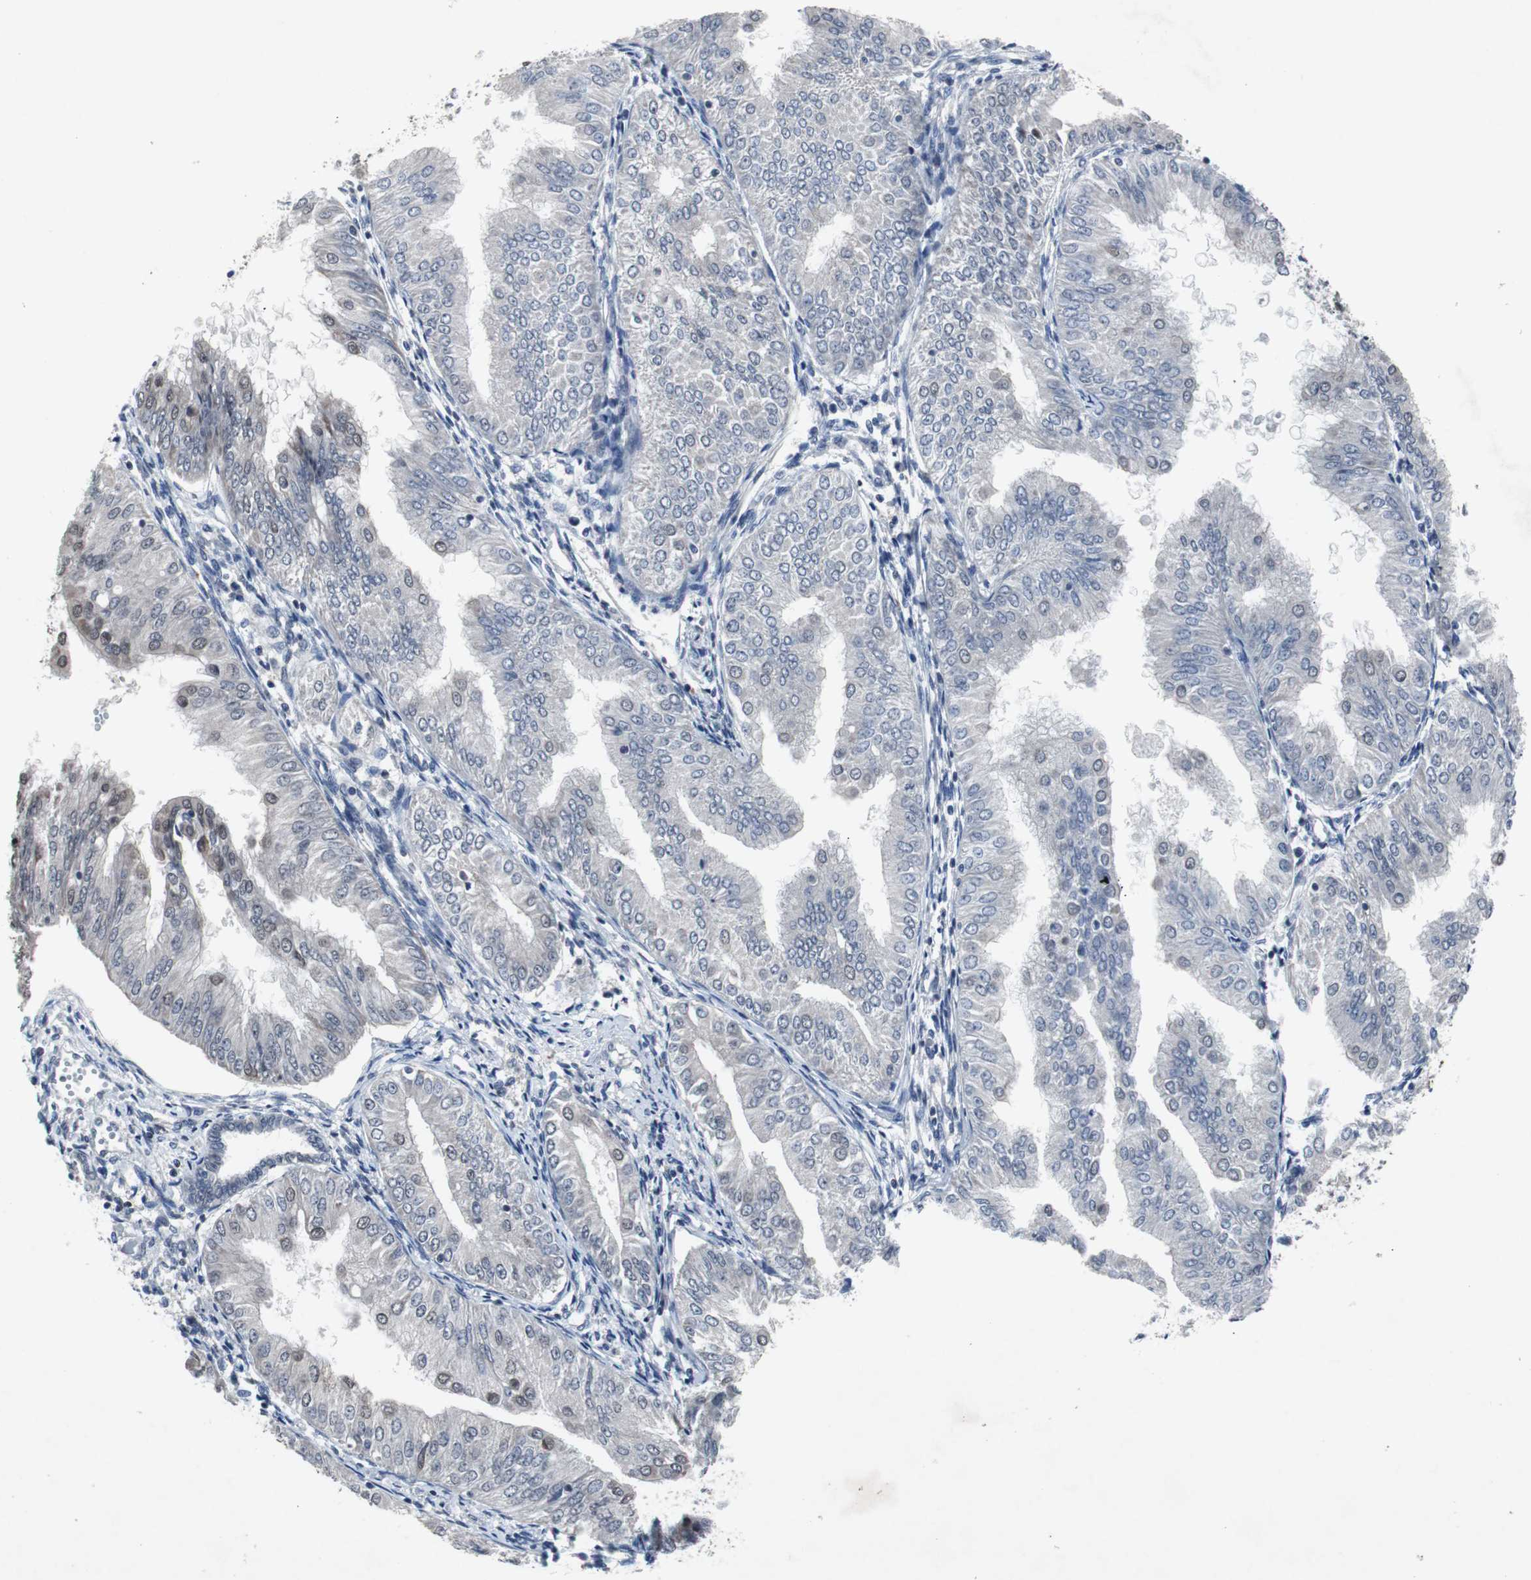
{"staining": {"intensity": "moderate", "quantity": "<25%", "location": "nuclear"}, "tissue": "endometrial cancer", "cell_type": "Tumor cells", "image_type": "cancer", "snomed": [{"axis": "morphology", "description": "Adenocarcinoma, NOS"}, {"axis": "topography", "description": "Endometrium"}], "caption": "Brown immunohistochemical staining in endometrial adenocarcinoma displays moderate nuclear expression in approximately <25% of tumor cells.", "gene": "RBM47", "patient": {"sex": "female", "age": 53}}